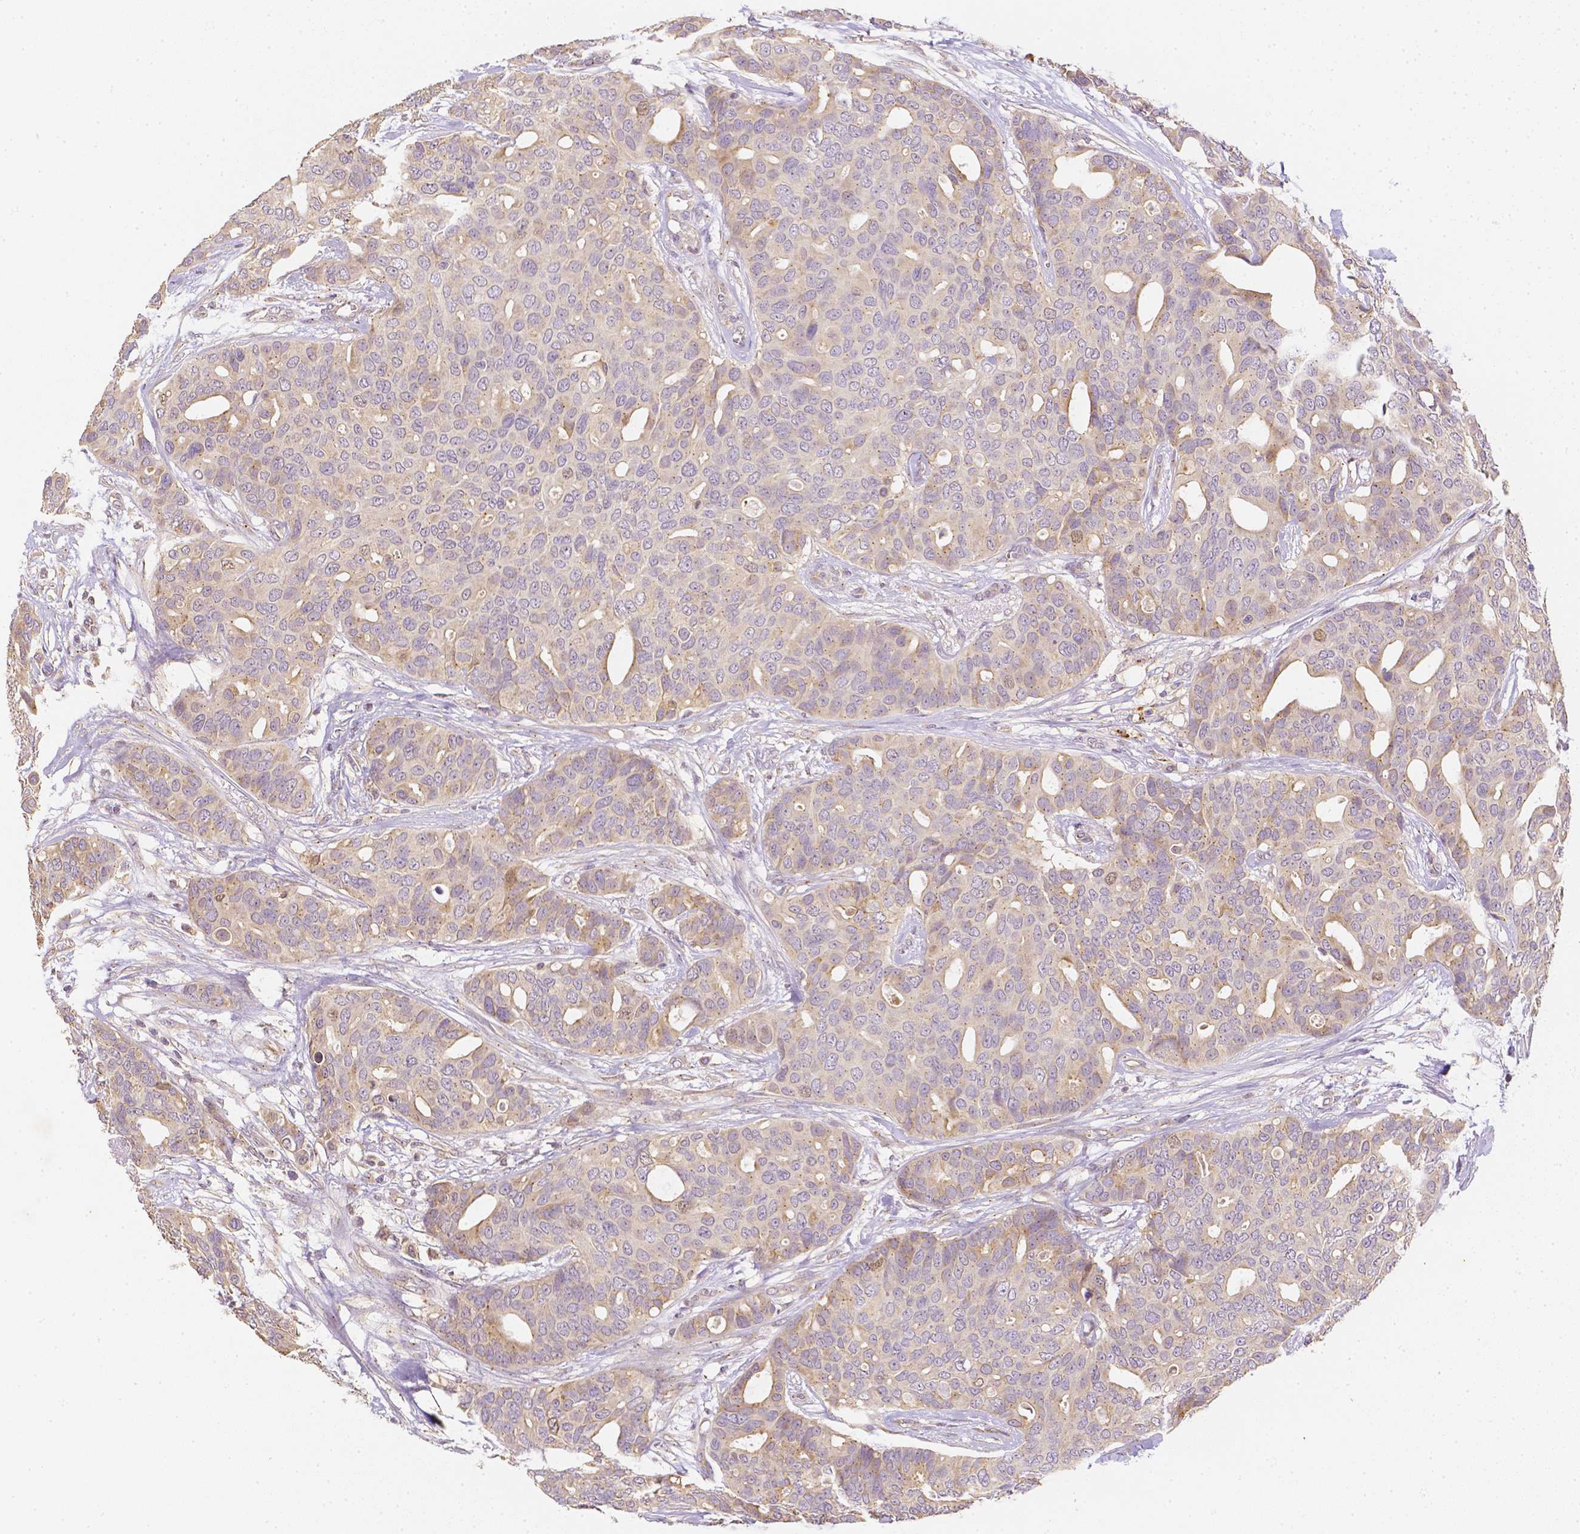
{"staining": {"intensity": "negative", "quantity": "none", "location": "none"}, "tissue": "breast cancer", "cell_type": "Tumor cells", "image_type": "cancer", "snomed": [{"axis": "morphology", "description": "Duct carcinoma"}, {"axis": "topography", "description": "Breast"}], "caption": "A histopathology image of invasive ductal carcinoma (breast) stained for a protein demonstrates no brown staining in tumor cells.", "gene": "C10orf67", "patient": {"sex": "female", "age": 54}}